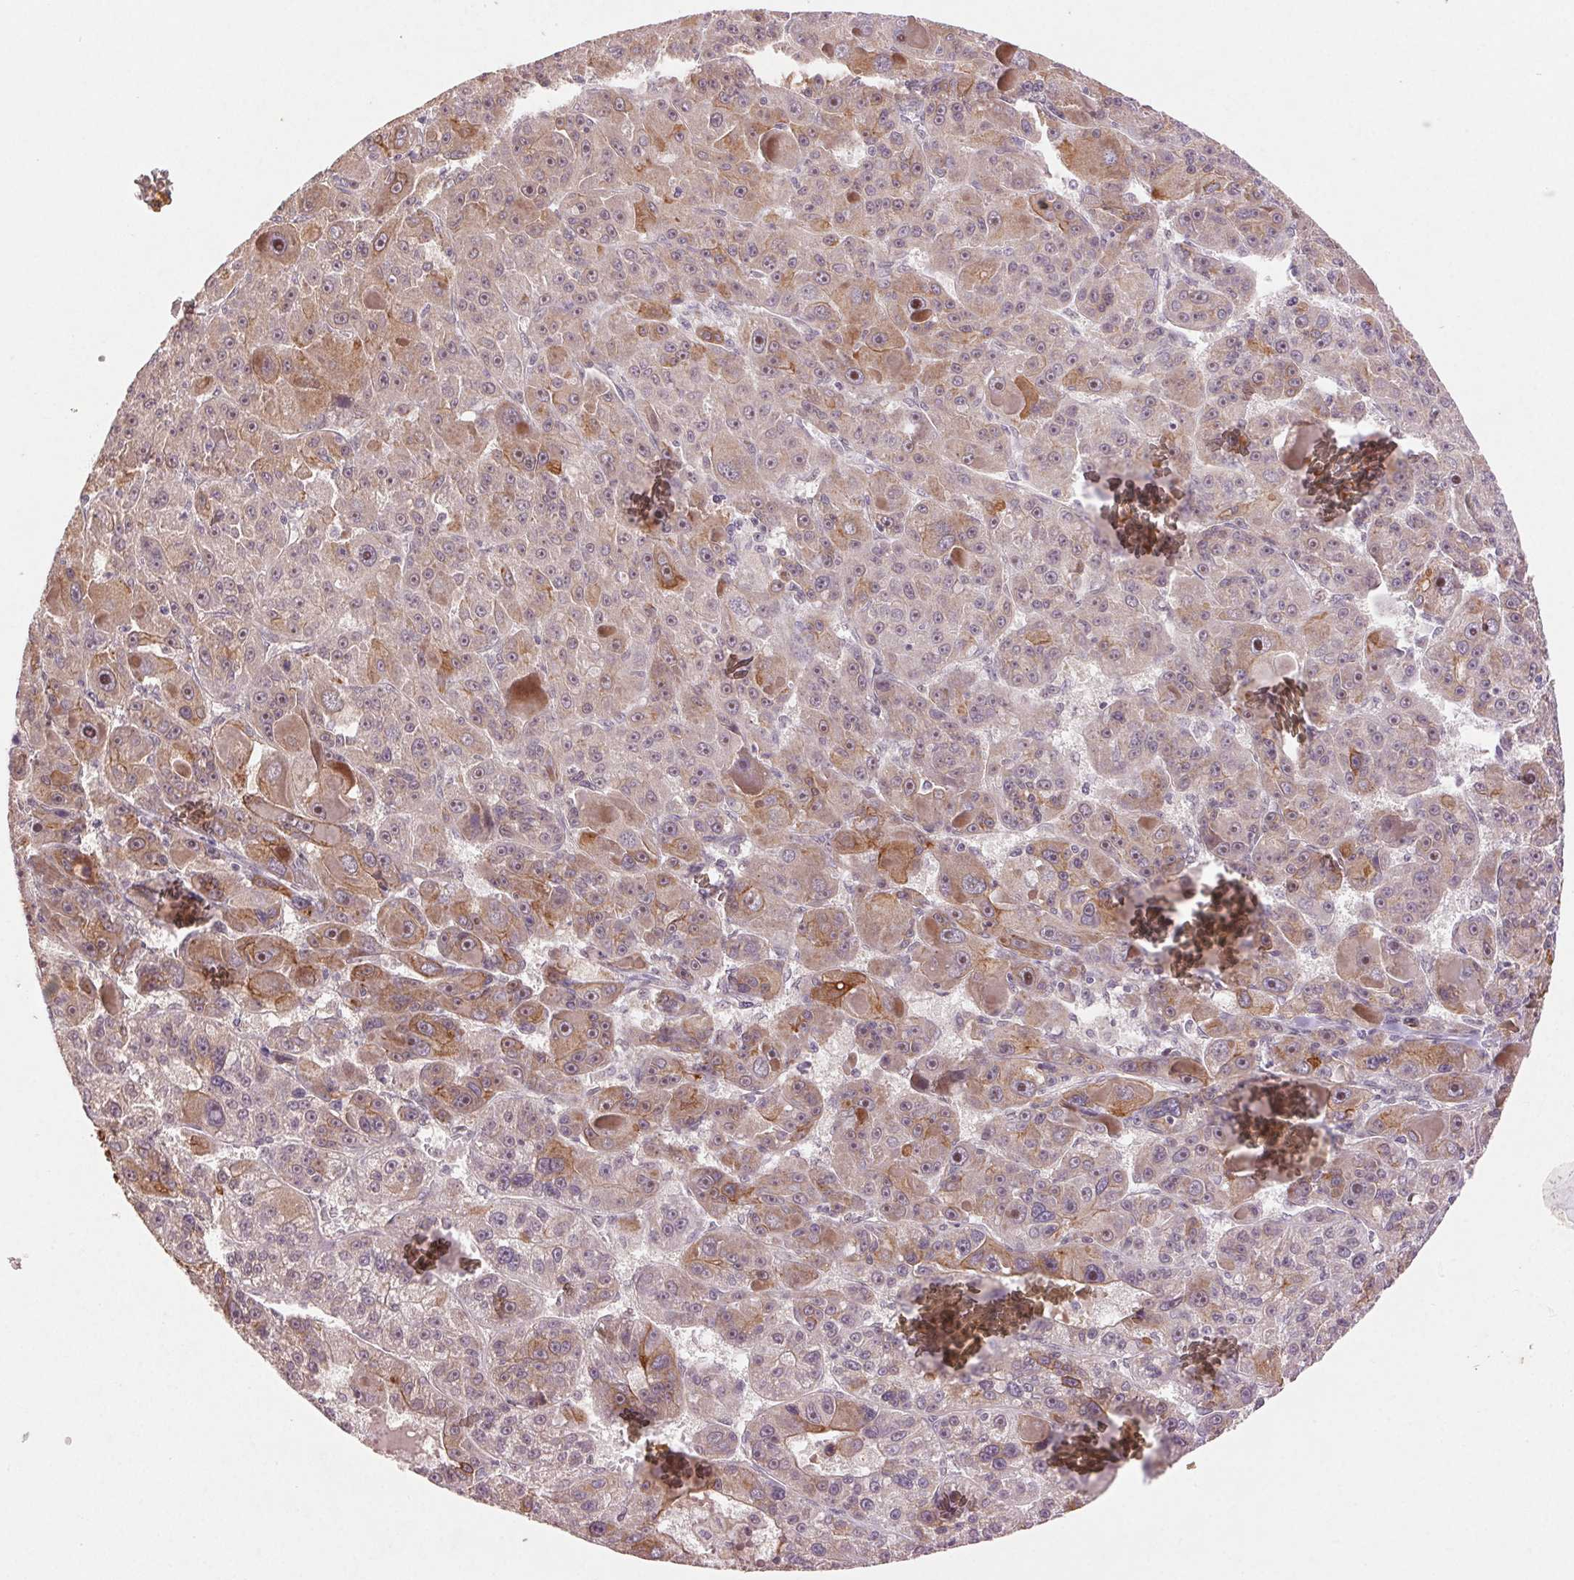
{"staining": {"intensity": "moderate", "quantity": "25%-75%", "location": "cytoplasmic/membranous,nuclear"}, "tissue": "liver cancer", "cell_type": "Tumor cells", "image_type": "cancer", "snomed": [{"axis": "morphology", "description": "Carcinoma, Hepatocellular, NOS"}, {"axis": "topography", "description": "Liver"}], "caption": "A brown stain shows moderate cytoplasmic/membranous and nuclear expression of a protein in liver cancer (hepatocellular carcinoma) tumor cells.", "gene": "SMLR1", "patient": {"sex": "male", "age": 76}}